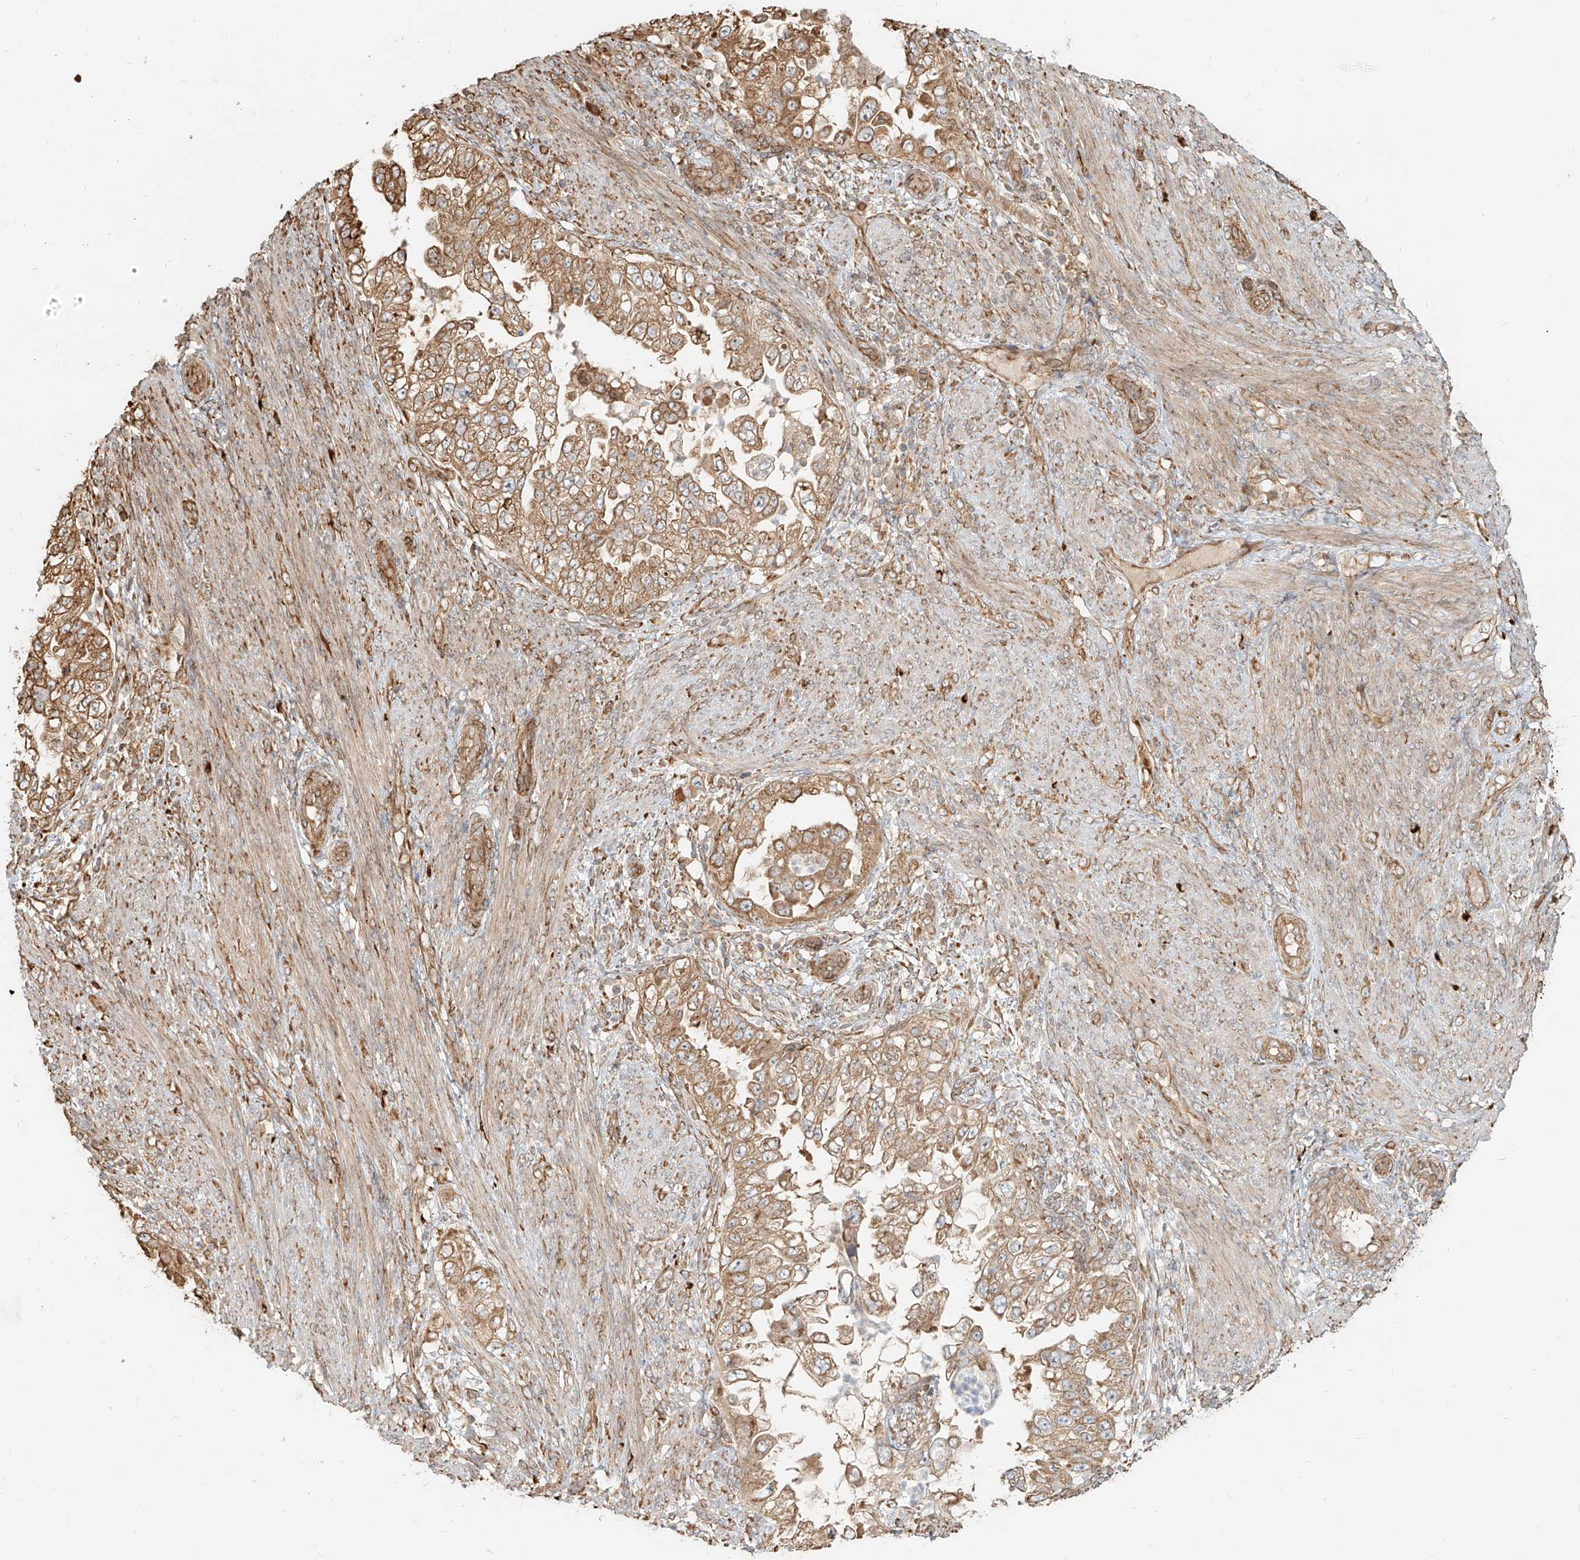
{"staining": {"intensity": "moderate", "quantity": ">75%", "location": "cytoplasmic/membranous"}, "tissue": "endometrial cancer", "cell_type": "Tumor cells", "image_type": "cancer", "snomed": [{"axis": "morphology", "description": "Adenocarcinoma, NOS"}, {"axis": "topography", "description": "Endometrium"}], "caption": "Immunohistochemical staining of human adenocarcinoma (endometrial) shows medium levels of moderate cytoplasmic/membranous staining in about >75% of tumor cells. (brown staining indicates protein expression, while blue staining denotes nuclei).", "gene": "UBE2K", "patient": {"sex": "female", "age": 85}}